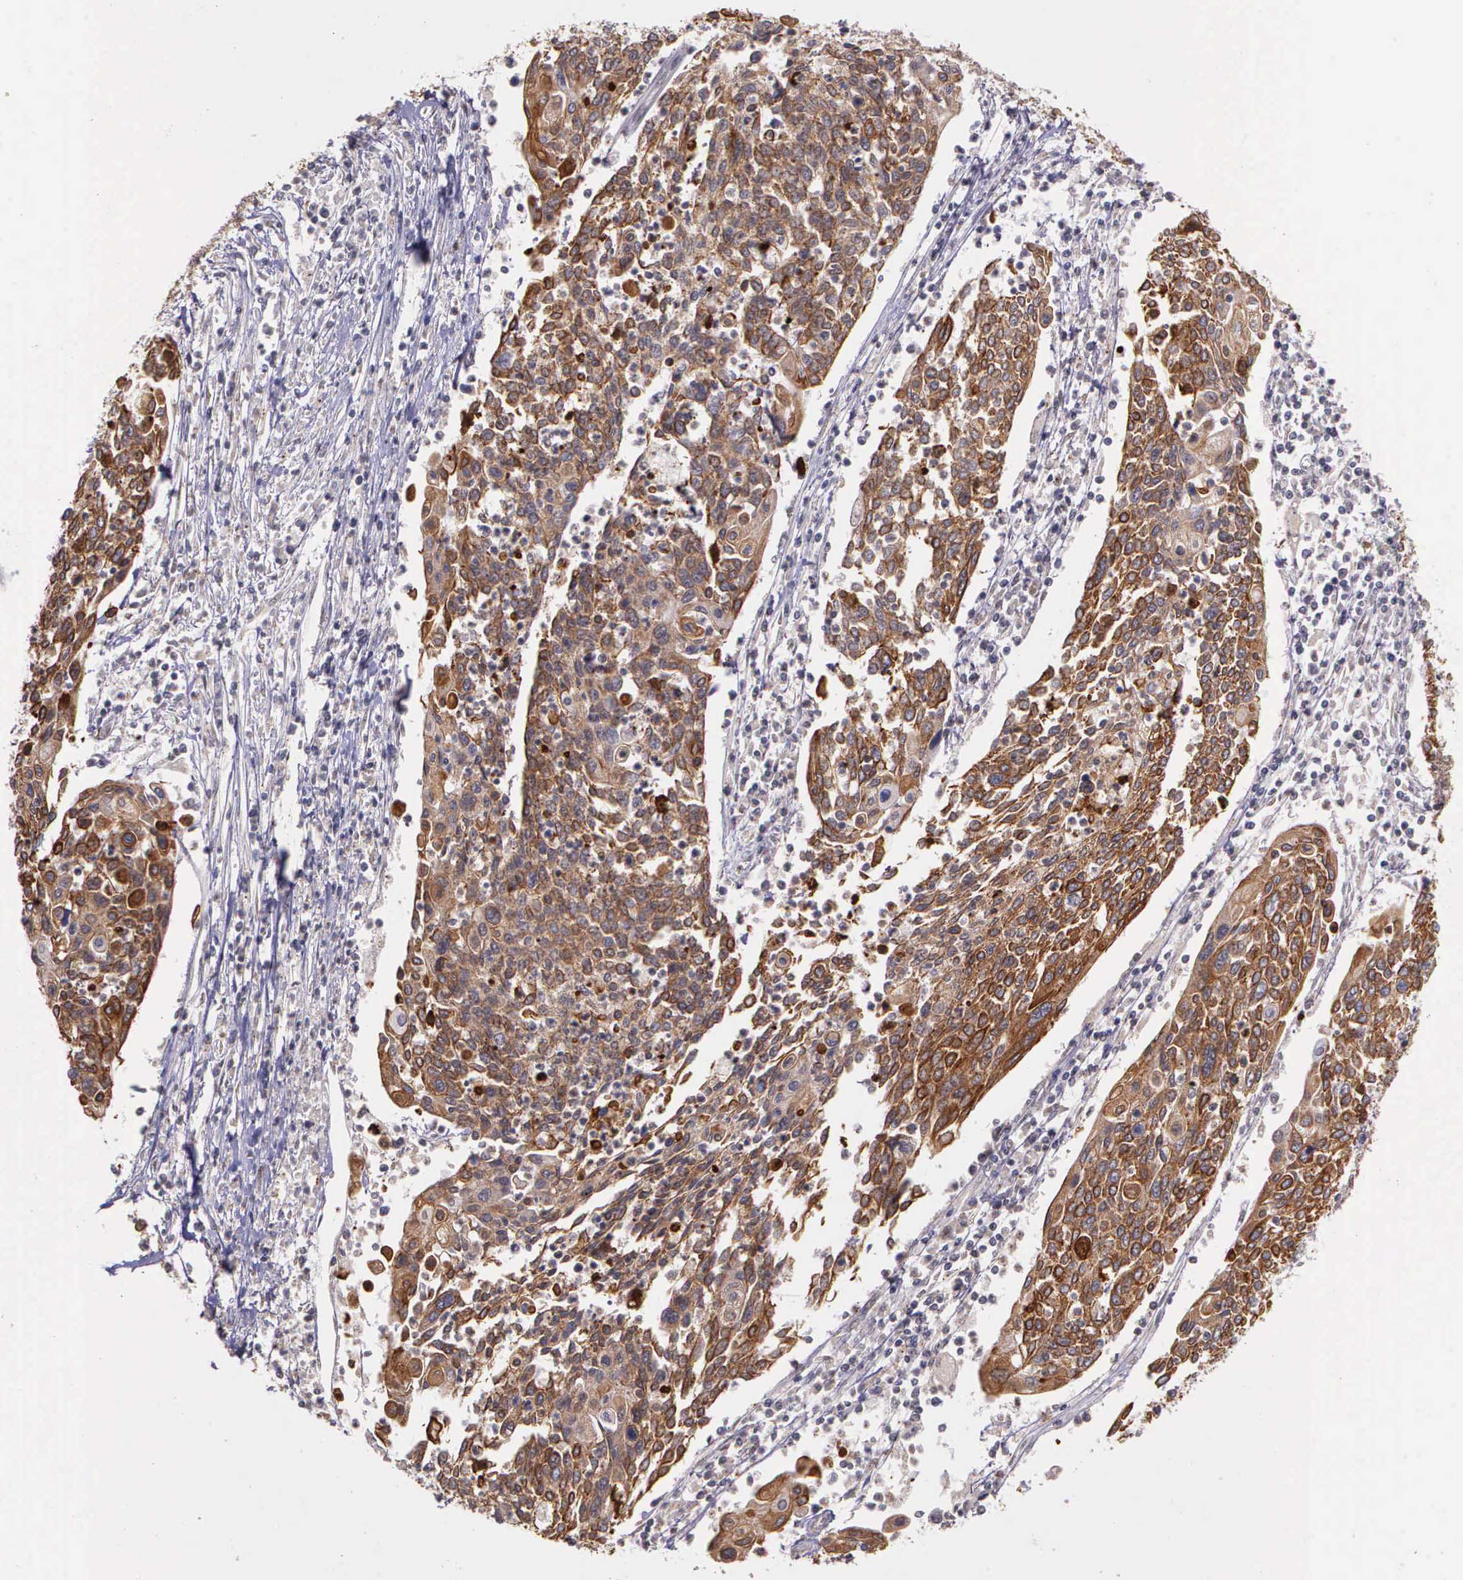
{"staining": {"intensity": "strong", "quantity": ">75%", "location": "cytoplasmic/membranous"}, "tissue": "cervical cancer", "cell_type": "Tumor cells", "image_type": "cancer", "snomed": [{"axis": "morphology", "description": "Squamous cell carcinoma, NOS"}, {"axis": "topography", "description": "Cervix"}], "caption": "Protein expression analysis of squamous cell carcinoma (cervical) shows strong cytoplasmic/membranous staining in approximately >75% of tumor cells.", "gene": "PRICKLE3", "patient": {"sex": "female", "age": 40}}